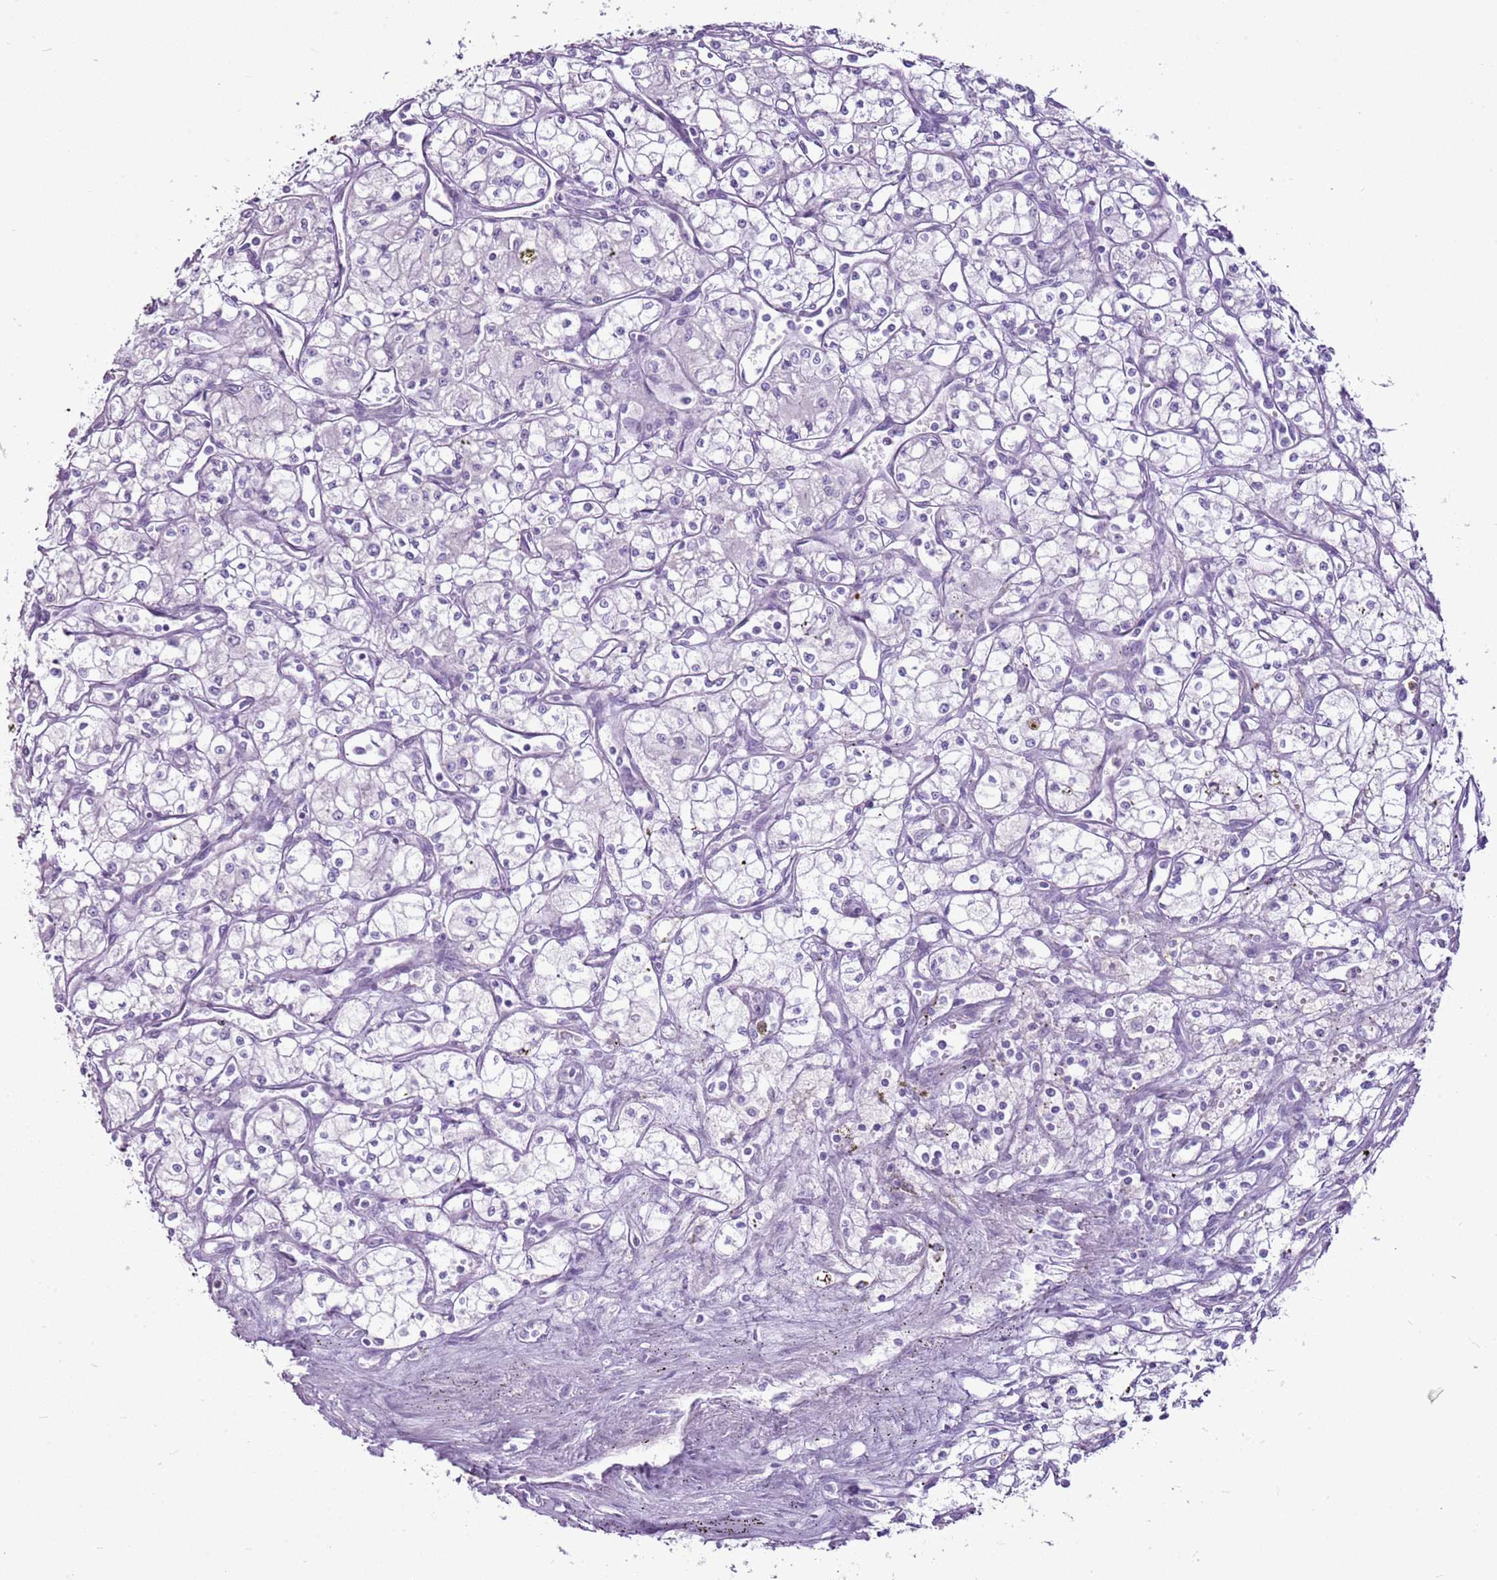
{"staining": {"intensity": "negative", "quantity": "none", "location": "none"}, "tissue": "renal cancer", "cell_type": "Tumor cells", "image_type": "cancer", "snomed": [{"axis": "morphology", "description": "Adenocarcinoma, NOS"}, {"axis": "topography", "description": "Kidney"}], "caption": "High magnification brightfield microscopy of adenocarcinoma (renal) stained with DAB (3,3'-diaminobenzidine) (brown) and counterstained with hematoxylin (blue): tumor cells show no significant expression. (DAB (3,3'-diaminobenzidine) immunohistochemistry (IHC), high magnification).", "gene": "CNFN", "patient": {"sex": "male", "age": 59}}